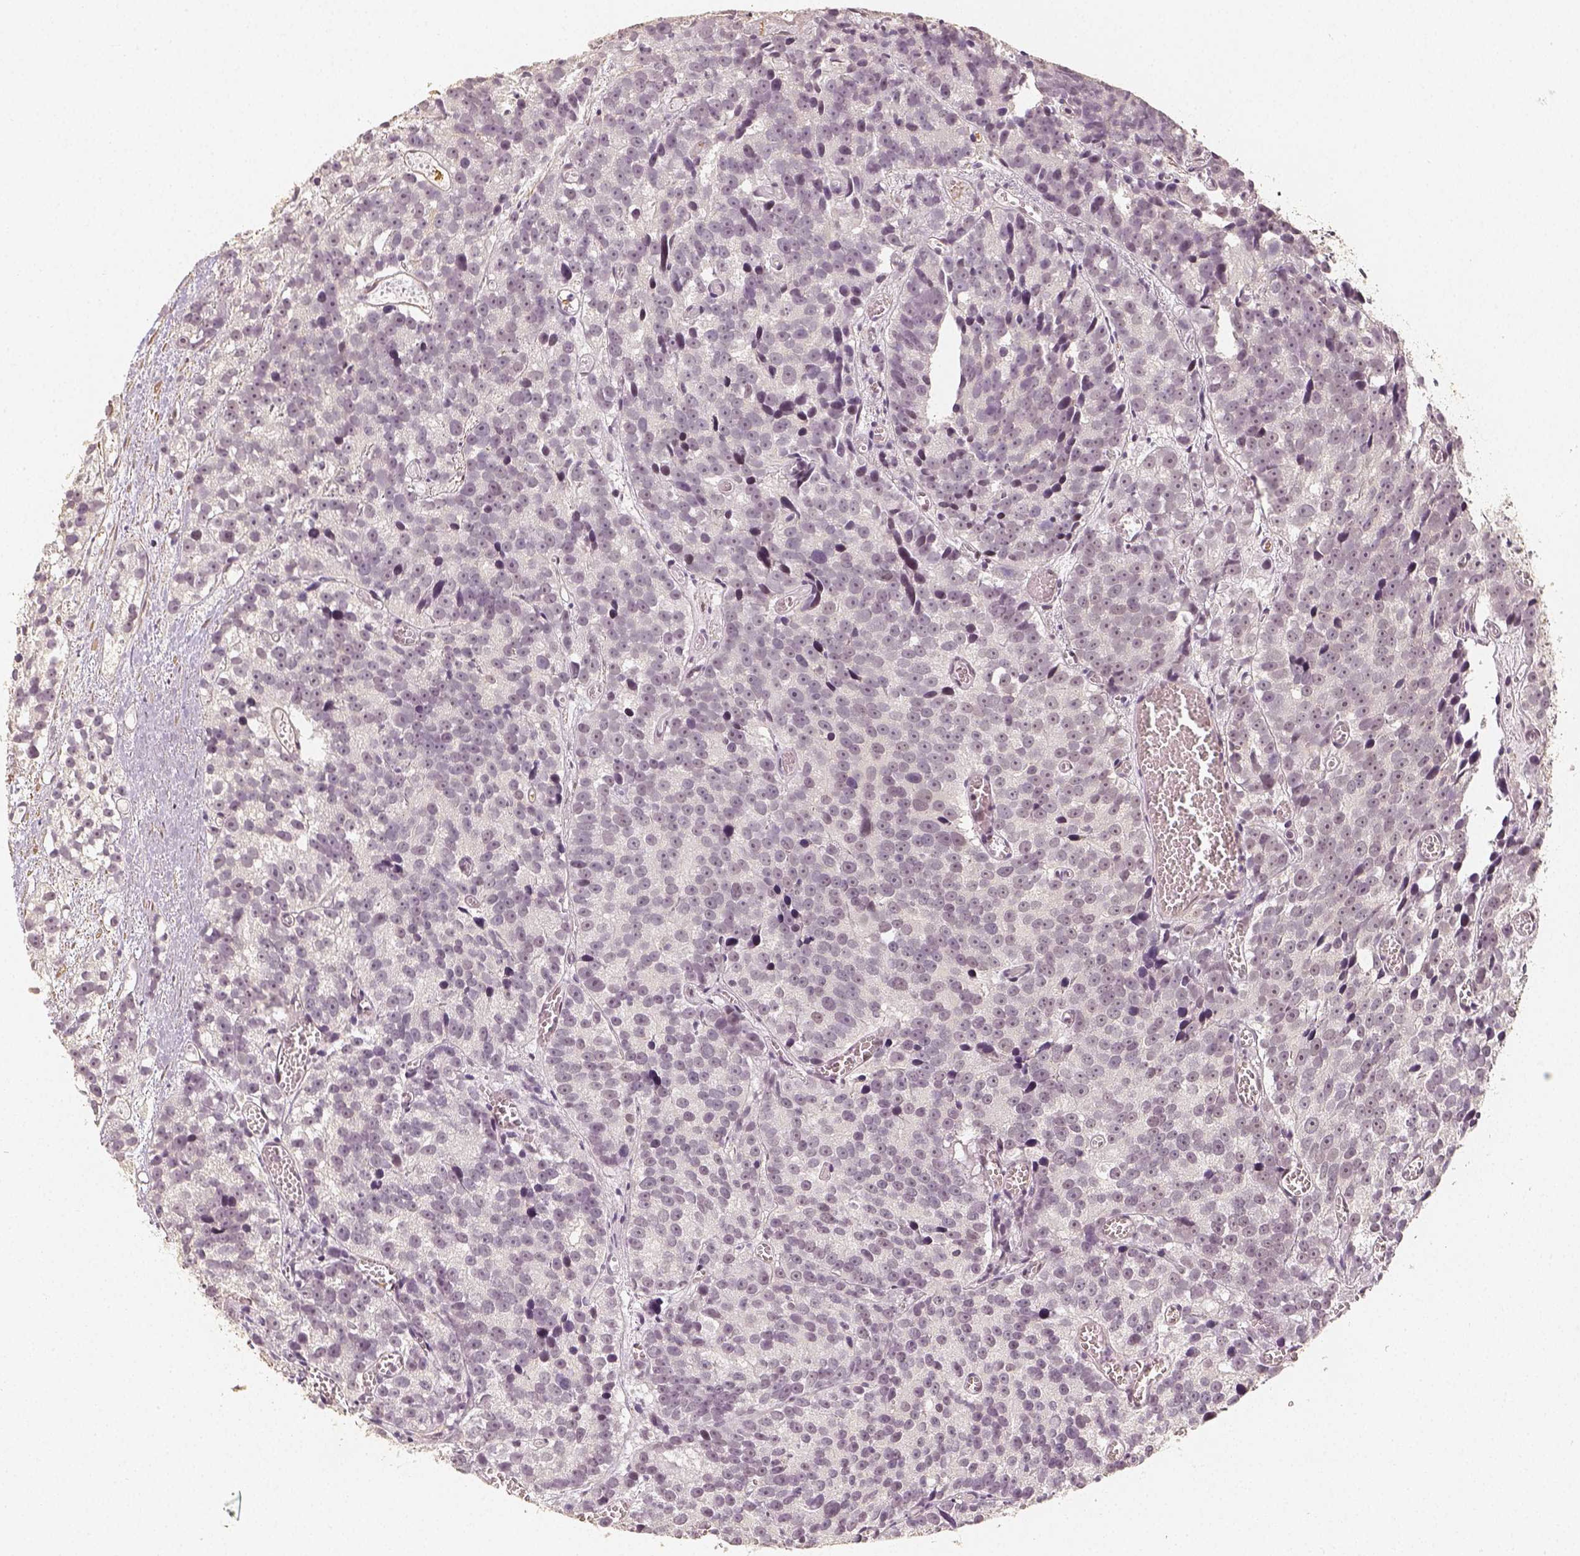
{"staining": {"intensity": "negative", "quantity": "none", "location": "none"}, "tissue": "prostate cancer", "cell_type": "Tumor cells", "image_type": "cancer", "snomed": [{"axis": "morphology", "description": "Adenocarcinoma, High grade"}, {"axis": "topography", "description": "Prostate"}], "caption": "Tumor cells are negative for protein expression in human adenocarcinoma (high-grade) (prostate).", "gene": "HDAC1", "patient": {"sex": "male", "age": 77}}